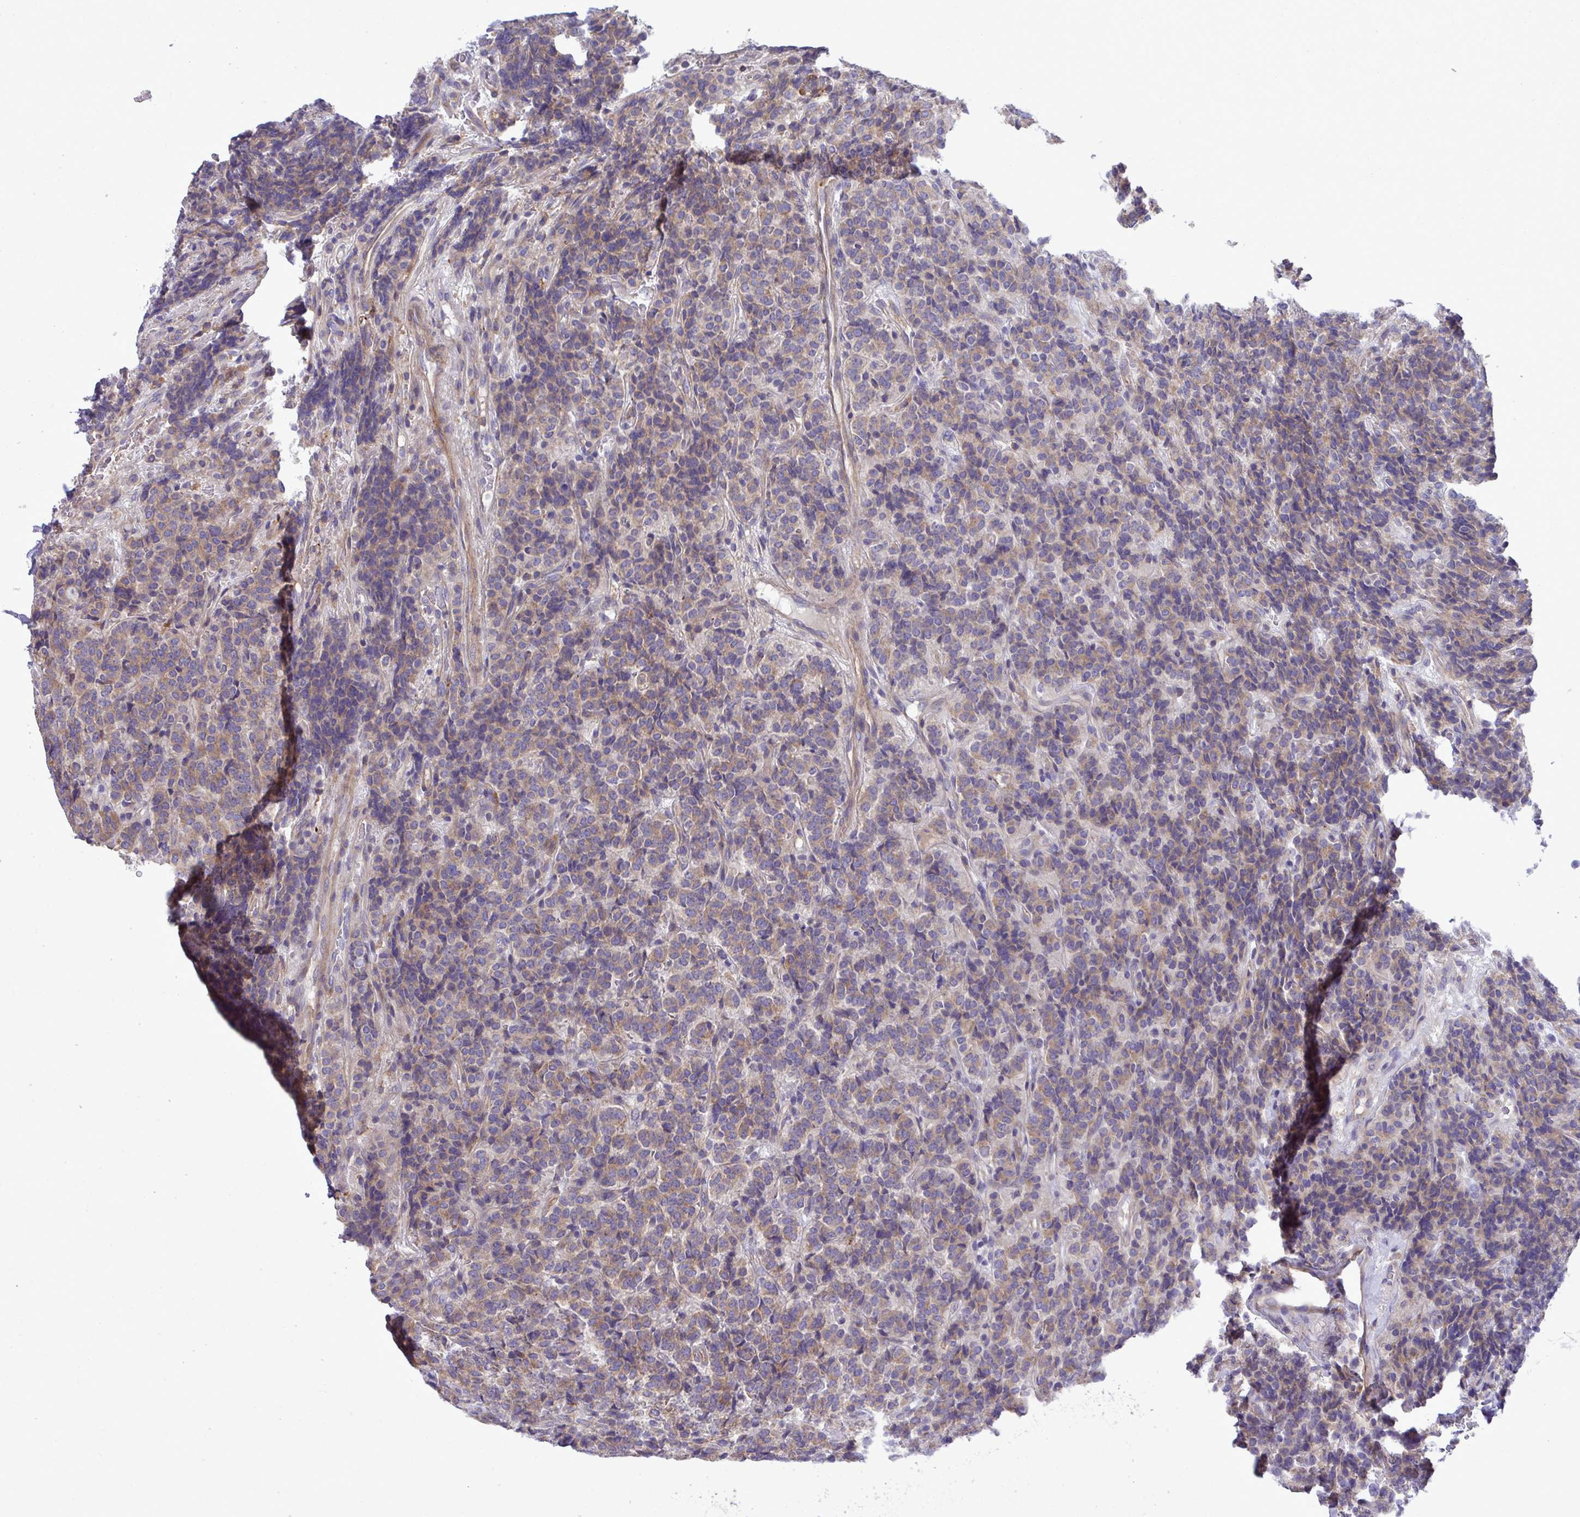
{"staining": {"intensity": "weak", "quantity": ">75%", "location": "cytoplasmic/membranous"}, "tissue": "carcinoid", "cell_type": "Tumor cells", "image_type": "cancer", "snomed": [{"axis": "morphology", "description": "Carcinoid, malignant, NOS"}, {"axis": "topography", "description": "Pancreas"}], "caption": "The image exhibits staining of carcinoid, revealing weak cytoplasmic/membranous protein staining (brown color) within tumor cells. The staining was performed using DAB (3,3'-diaminobenzidine) to visualize the protein expression in brown, while the nuclei were stained in blue with hematoxylin (Magnification: 20x).", "gene": "GRB14", "patient": {"sex": "male", "age": 36}}